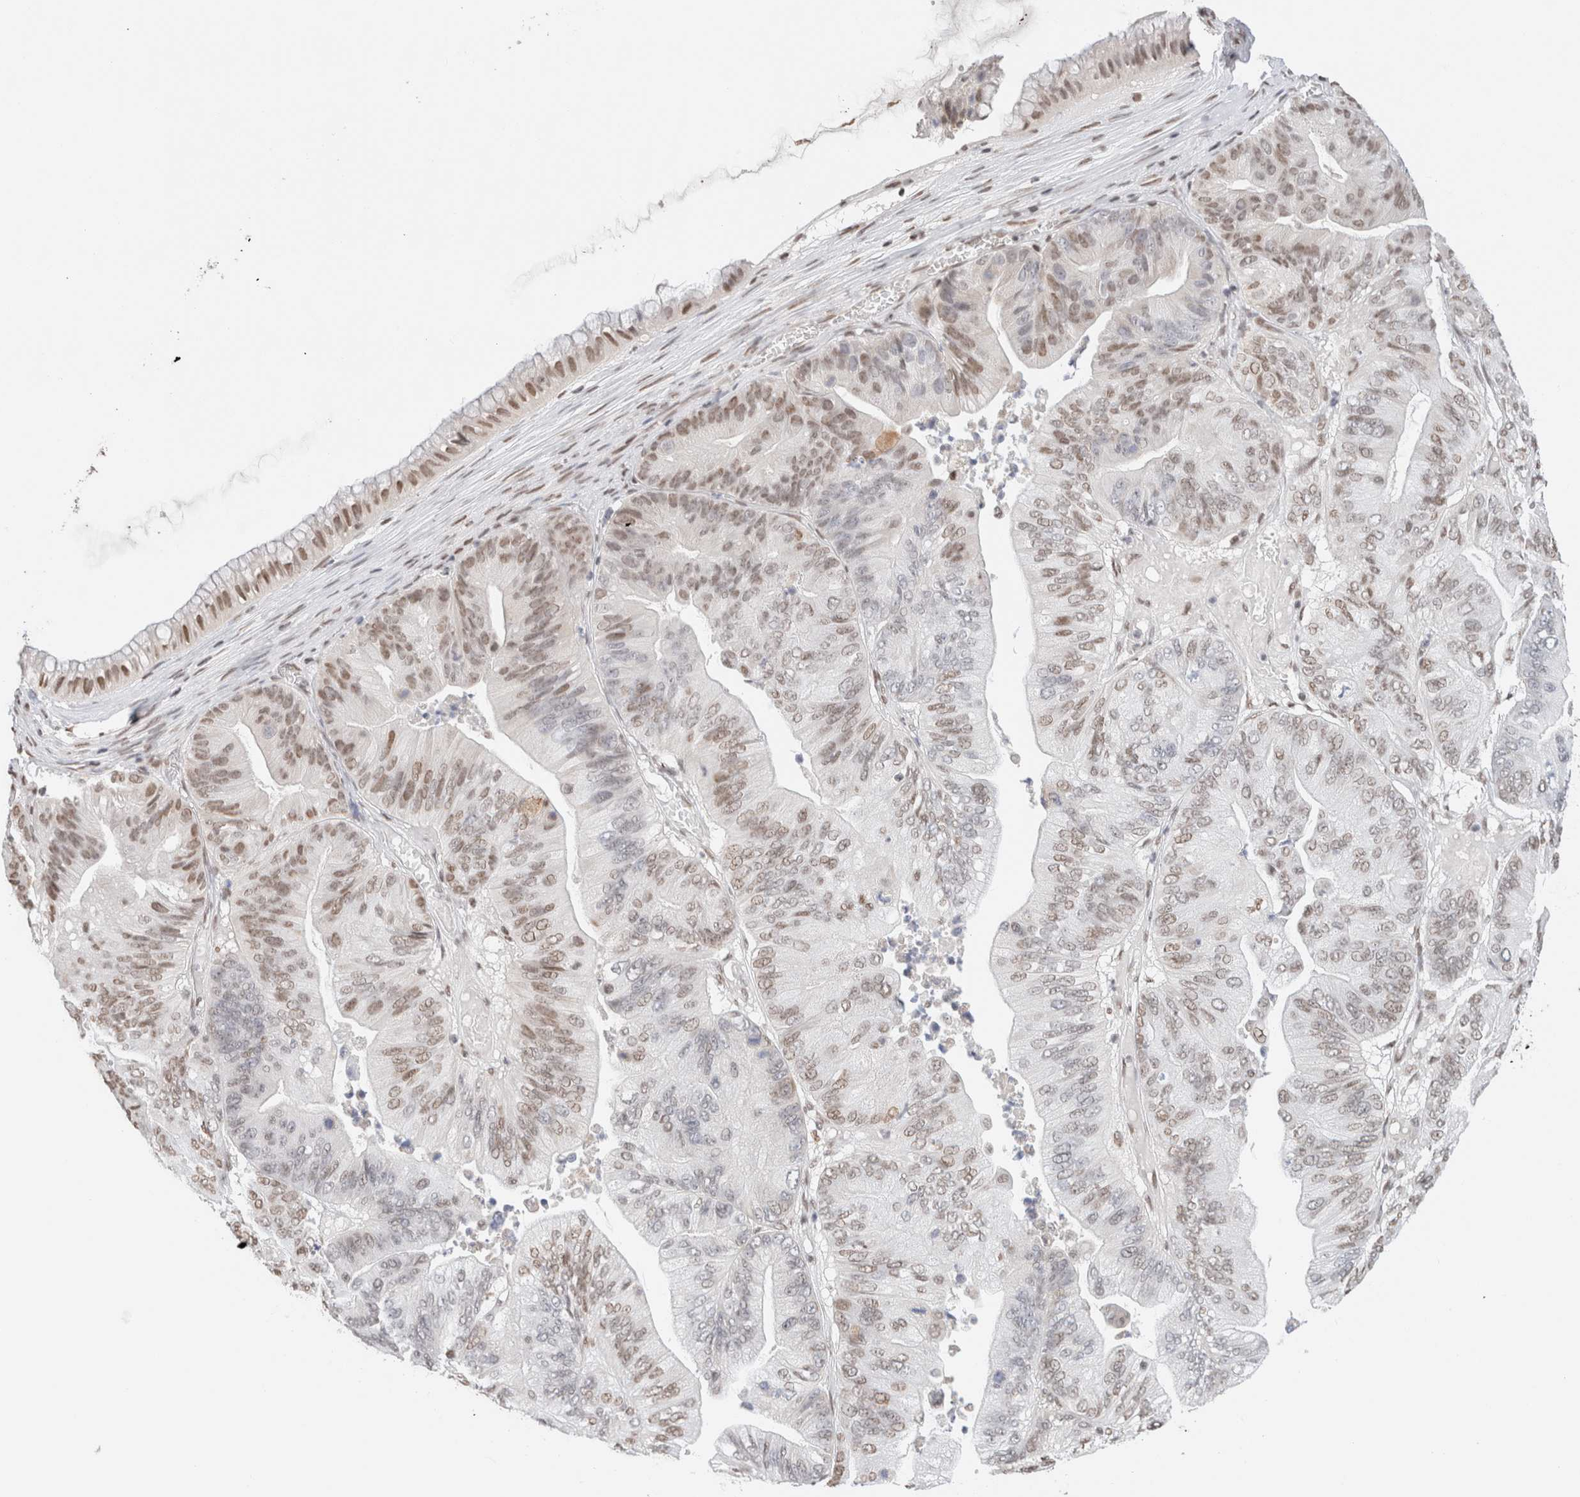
{"staining": {"intensity": "moderate", "quantity": "25%-75%", "location": "nuclear"}, "tissue": "ovarian cancer", "cell_type": "Tumor cells", "image_type": "cancer", "snomed": [{"axis": "morphology", "description": "Cystadenocarcinoma, mucinous, NOS"}, {"axis": "topography", "description": "Ovary"}], "caption": "Tumor cells reveal medium levels of moderate nuclear positivity in about 25%-75% of cells in human ovarian cancer (mucinous cystadenocarcinoma).", "gene": "SUPT3H", "patient": {"sex": "female", "age": 61}}